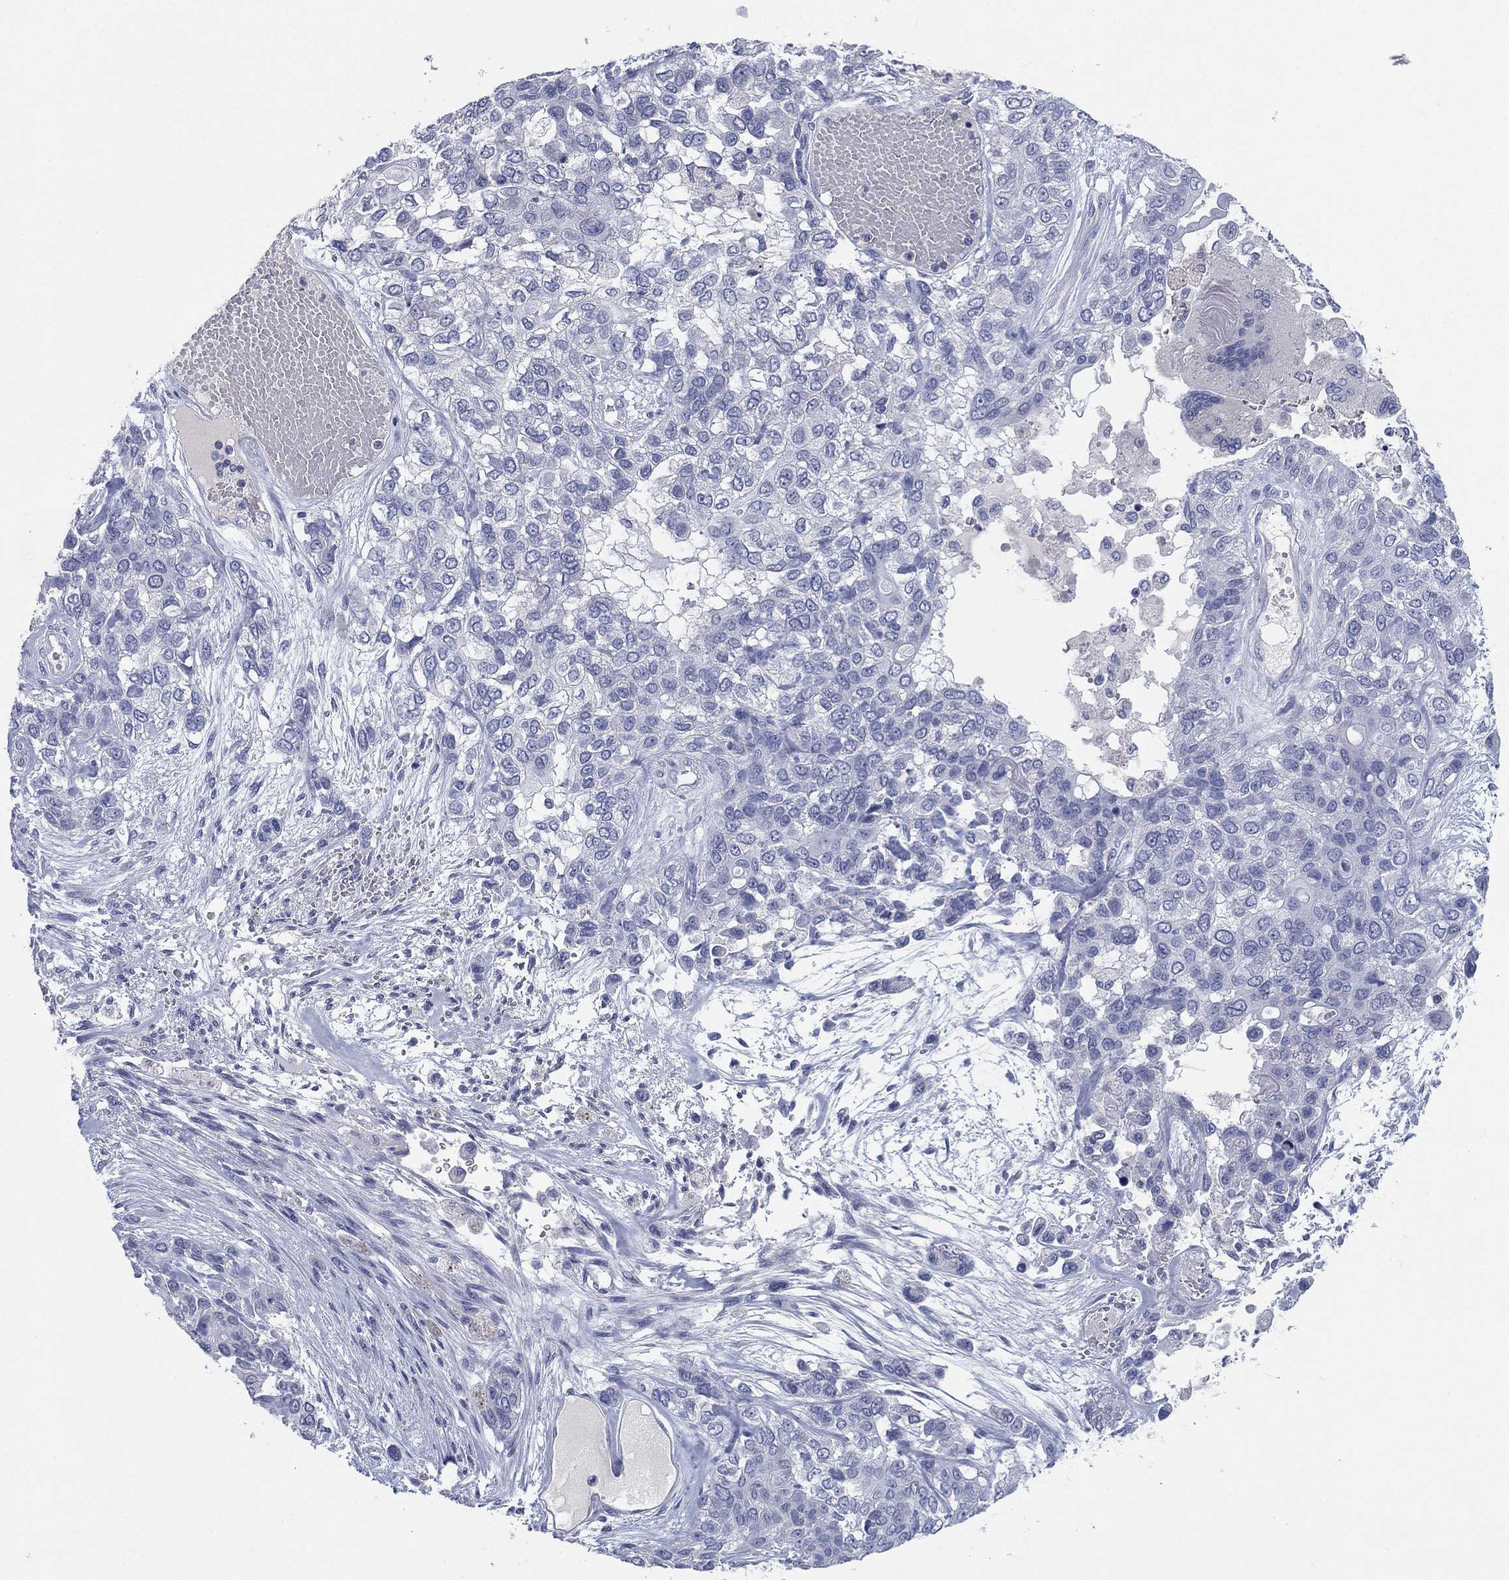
{"staining": {"intensity": "negative", "quantity": "none", "location": "none"}, "tissue": "lung cancer", "cell_type": "Tumor cells", "image_type": "cancer", "snomed": [{"axis": "morphology", "description": "Squamous cell carcinoma, NOS"}, {"axis": "topography", "description": "Lung"}], "caption": "Tumor cells show no significant expression in lung cancer.", "gene": "KRT35", "patient": {"sex": "female", "age": 70}}